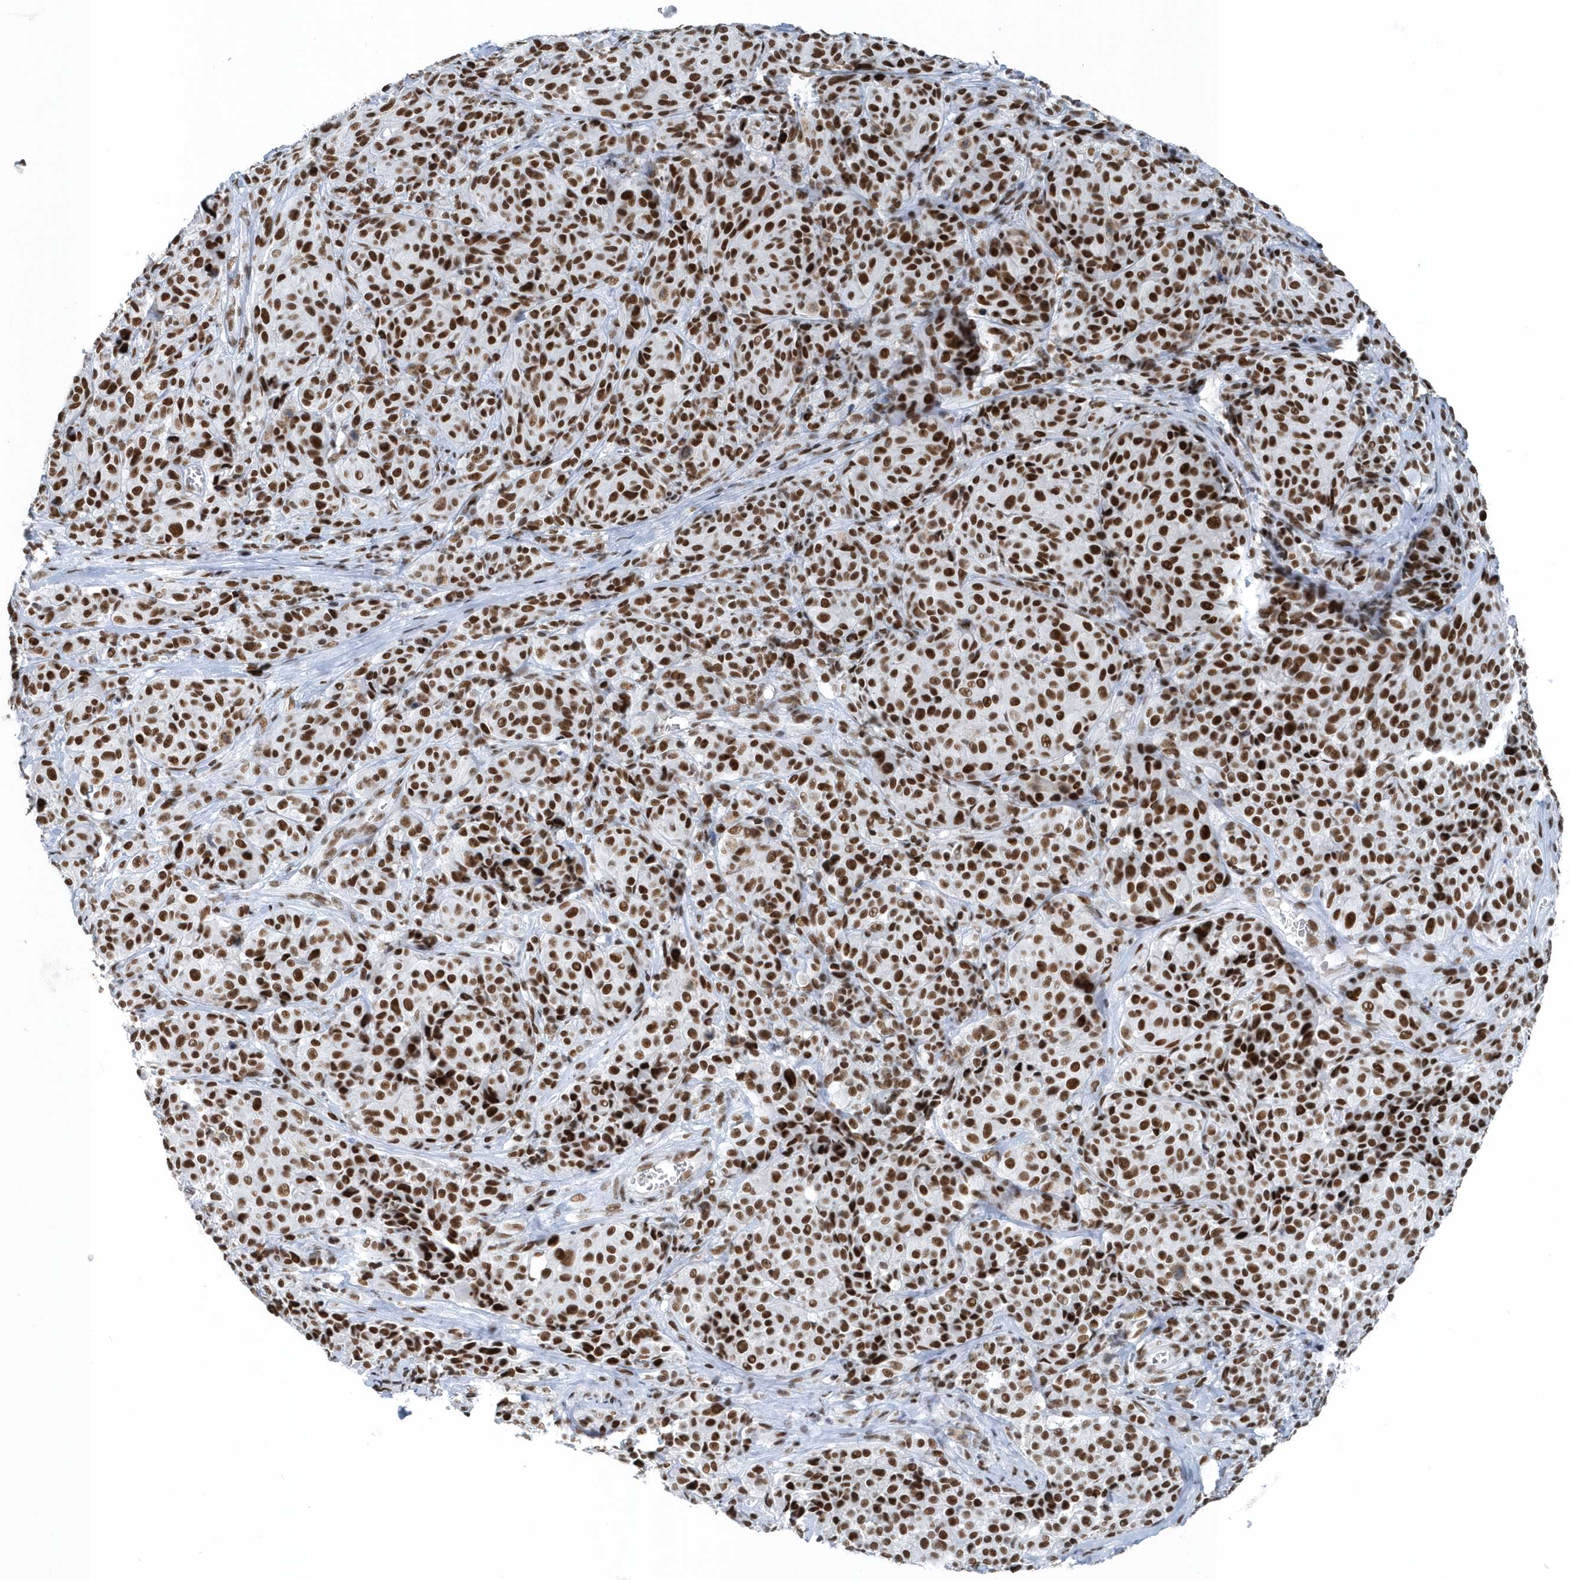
{"staining": {"intensity": "strong", "quantity": ">75%", "location": "nuclear"}, "tissue": "melanoma", "cell_type": "Tumor cells", "image_type": "cancer", "snomed": [{"axis": "morphology", "description": "Malignant melanoma, NOS"}, {"axis": "topography", "description": "Skin"}], "caption": "About >75% of tumor cells in human malignant melanoma exhibit strong nuclear protein staining as visualized by brown immunohistochemical staining.", "gene": "FIP1L1", "patient": {"sex": "male", "age": 73}}